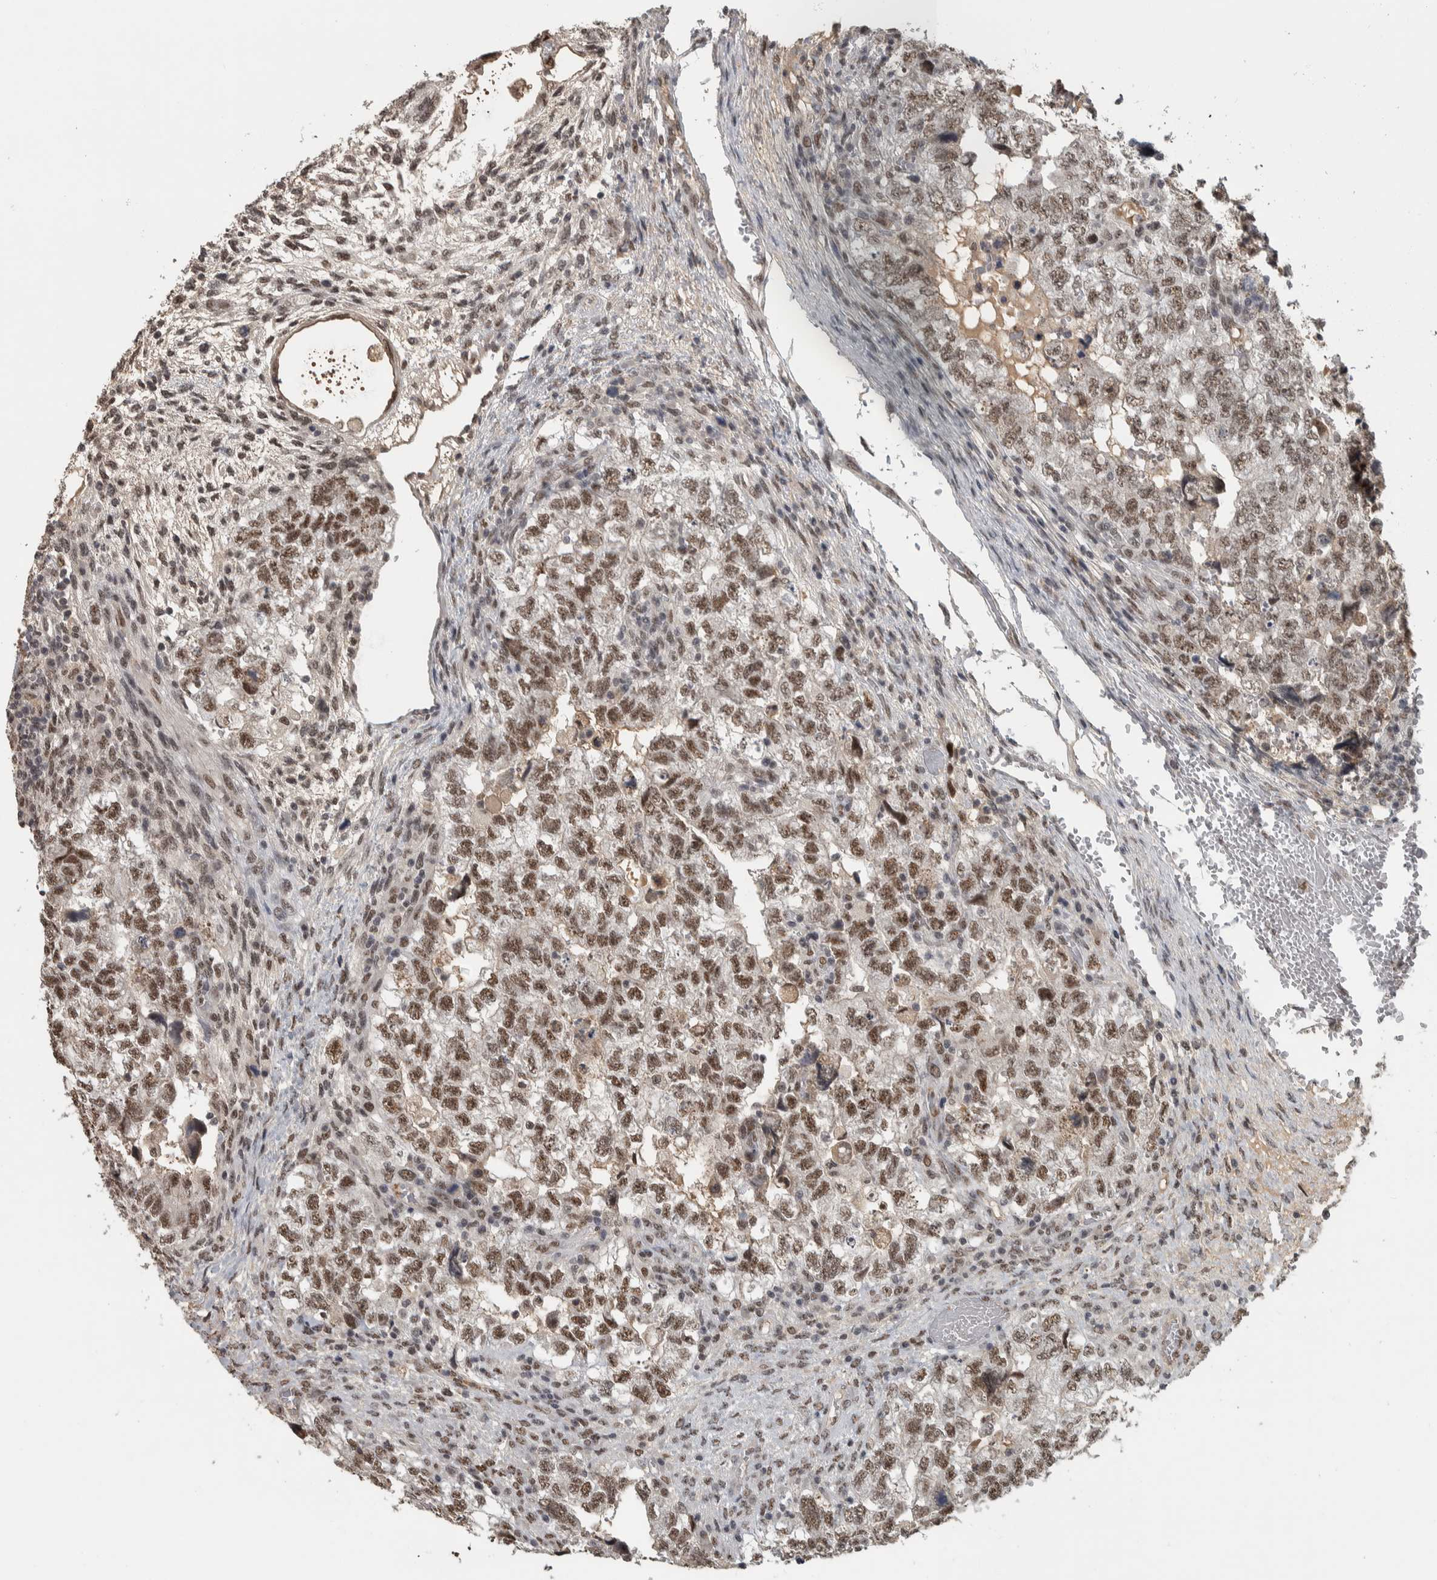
{"staining": {"intensity": "moderate", "quantity": ">75%", "location": "nuclear"}, "tissue": "testis cancer", "cell_type": "Tumor cells", "image_type": "cancer", "snomed": [{"axis": "morphology", "description": "Carcinoma, Embryonal, NOS"}, {"axis": "topography", "description": "Testis"}], "caption": "Testis cancer tissue exhibits moderate nuclear expression in about >75% of tumor cells", "gene": "DDX42", "patient": {"sex": "male", "age": 36}}